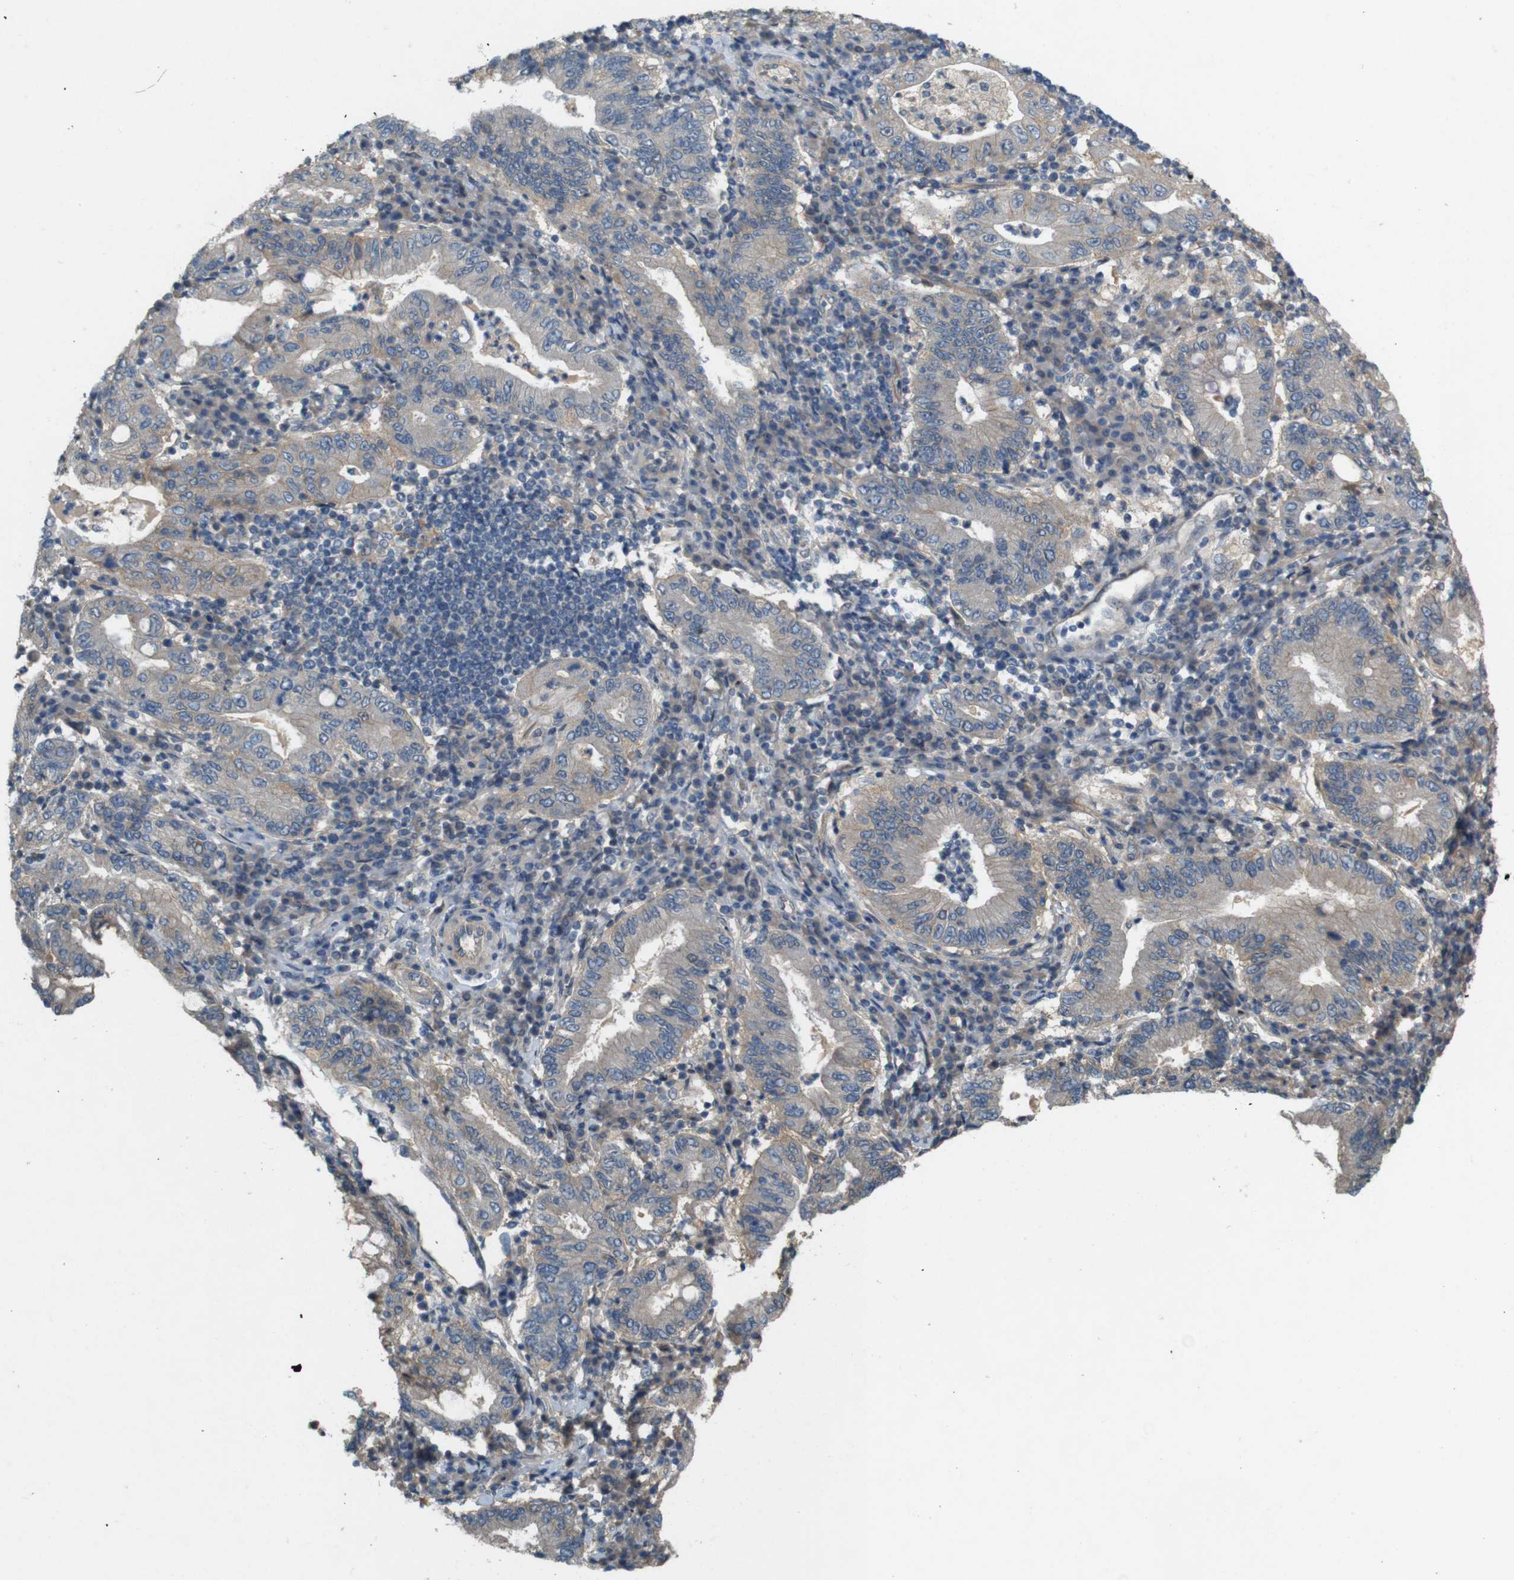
{"staining": {"intensity": "weak", "quantity": "<25%", "location": "cytoplasmic/membranous"}, "tissue": "stomach cancer", "cell_type": "Tumor cells", "image_type": "cancer", "snomed": [{"axis": "morphology", "description": "Normal tissue, NOS"}, {"axis": "morphology", "description": "Adenocarcinoma, NOS"}, {"axis": "topography", "description": "Esophagus"}, {"axis": "topography", "description": "Stomach, upper"}, {"axis": "topography", "description": "Peripheral nerve tissue"}], "caption": "High magnification brightfield microscopy of adenocarcinoma (stomach) stained with DAB (brown) and counterstained with hematoxylin (blue): tumor cells show no significant expression.", "gene": "PVR", "patient": {"sex": "male", "age": 62}}